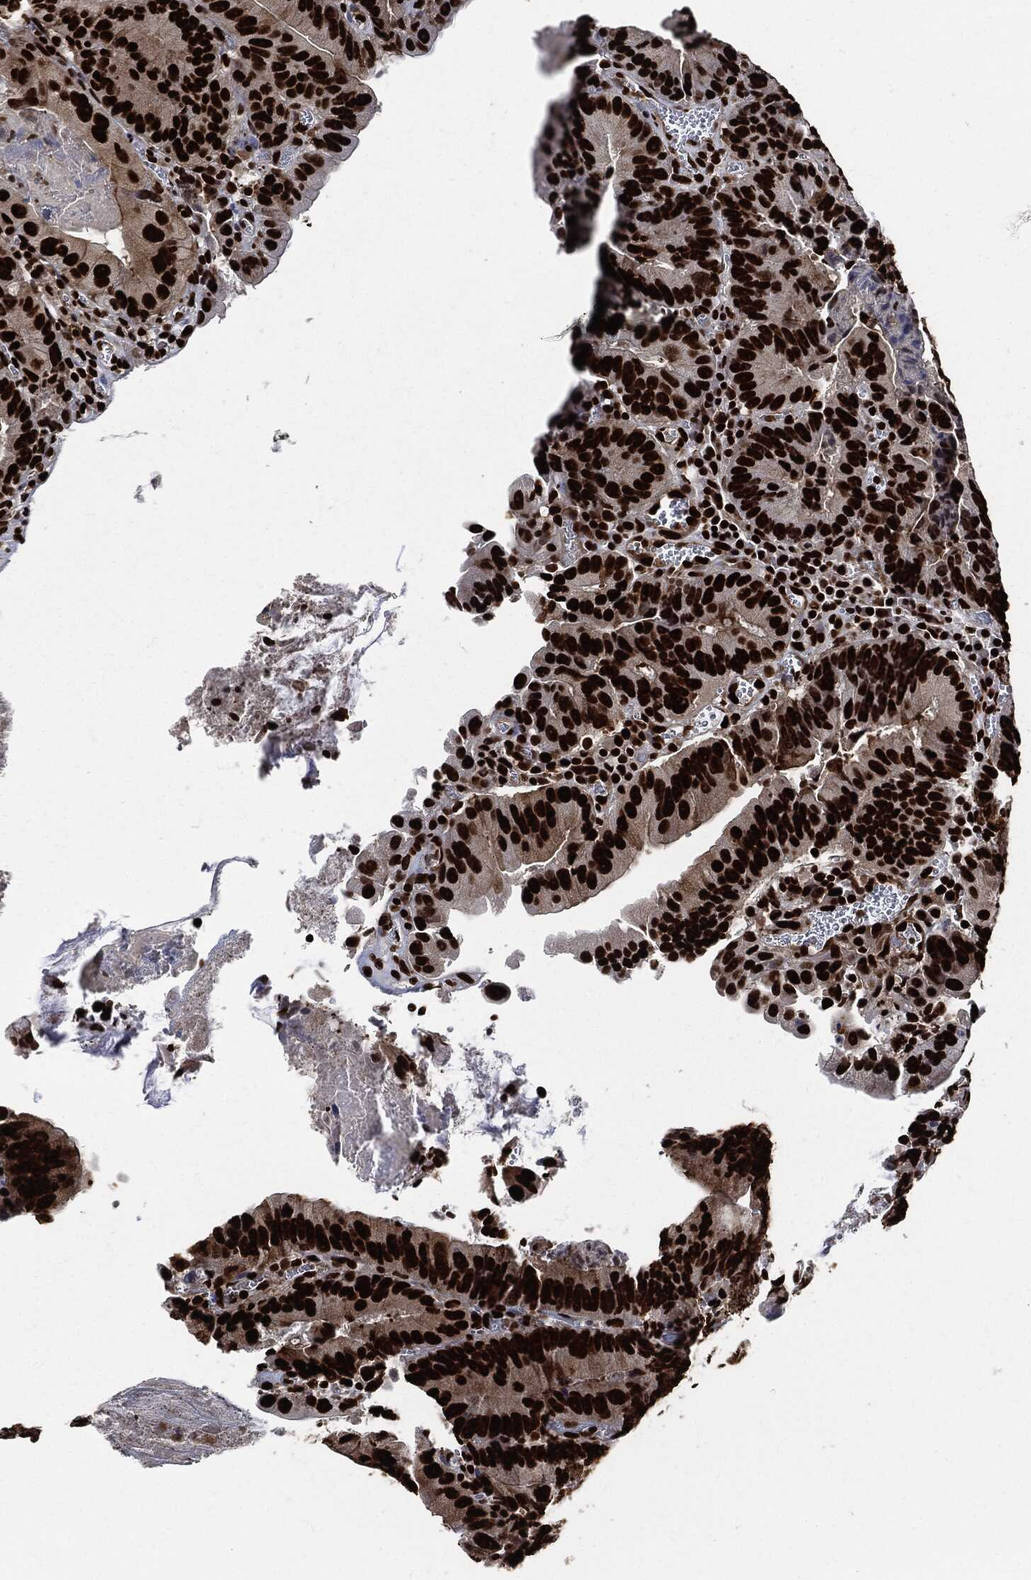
{"staining": {"intensity": "strong", "quantity": ">75%", "location": "nuclear"}, "tissue": "colorectal cancer", "cell_type": "Tumor cells", "image_type": "cancer", "snomed": [{"axis": "morphology", "description": "Adenocarcinoma, NOS"}, {"axis": "topography", "description": "Colon"}], "caption": "A brown stain labels strong nuclear staining of a protein in colorectal adenocarcinoma tumor cells. The staining is performed using DAB brown chromogen to label protein expression. The nuclei are counter-stained blue using hematoxylin.", "gene": "RECQL", "patient": {"sex": "female", "age": 86}}